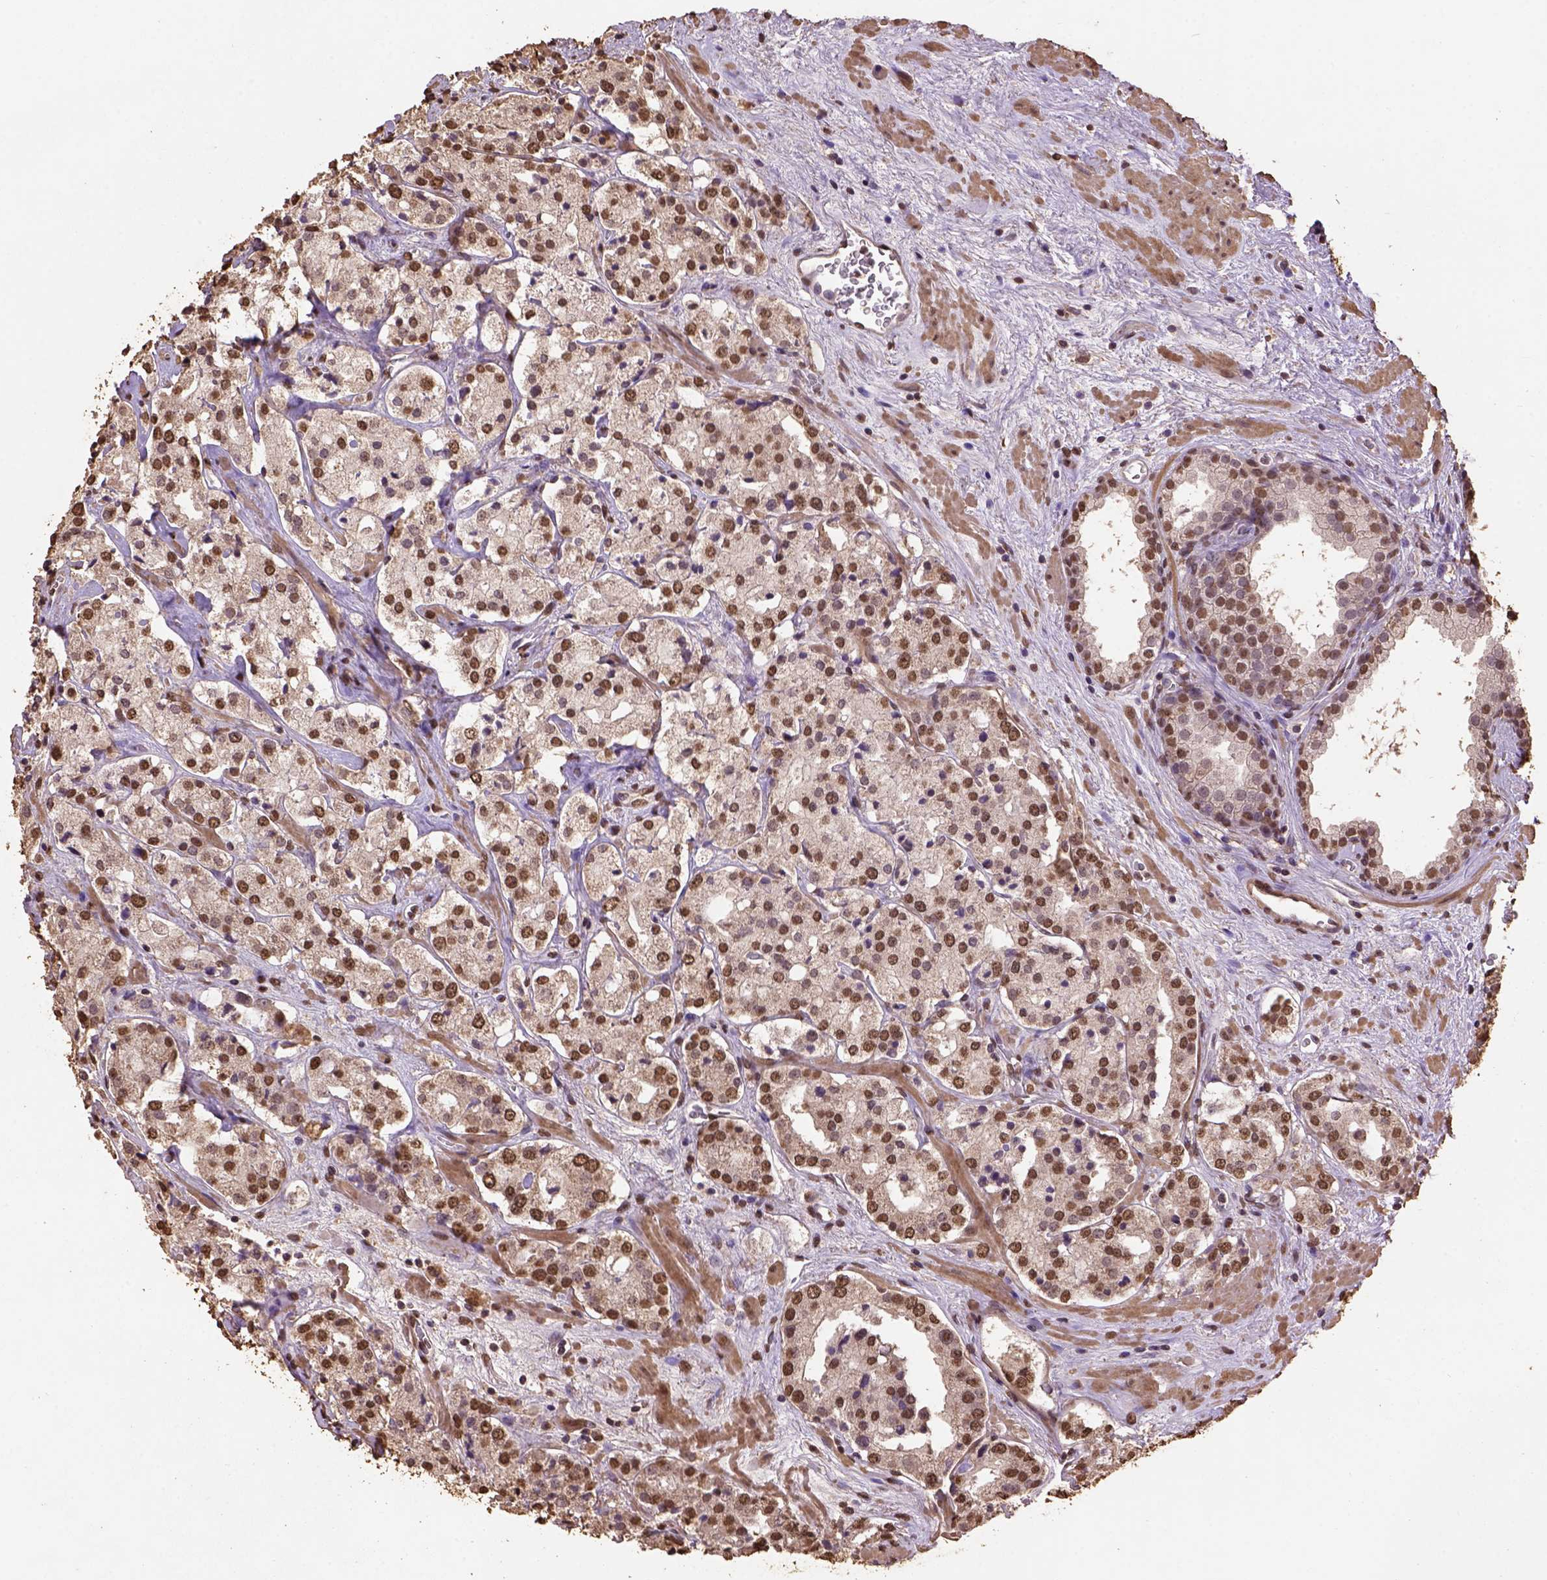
{"staining": {"intensity": "strong", "quantity": ">75%", "location": "nuclear"}, "tissue": "prostate cancer", "cell_type": "Tumor cells", "image_type": "cancer", "snomed": [{"axis": "morphology", "description": "Adenocarcinoma, NOS"}, {"axis": "topography", "description": "Prostate"}], "caption": "IHC of human adenocarcinoma (prostate) demonstrates high levels of strong nuclear positivity in about >75% of tumor cells.", "gene": "CSTF2T", "patient": {"sex": "male", "age": 66}}